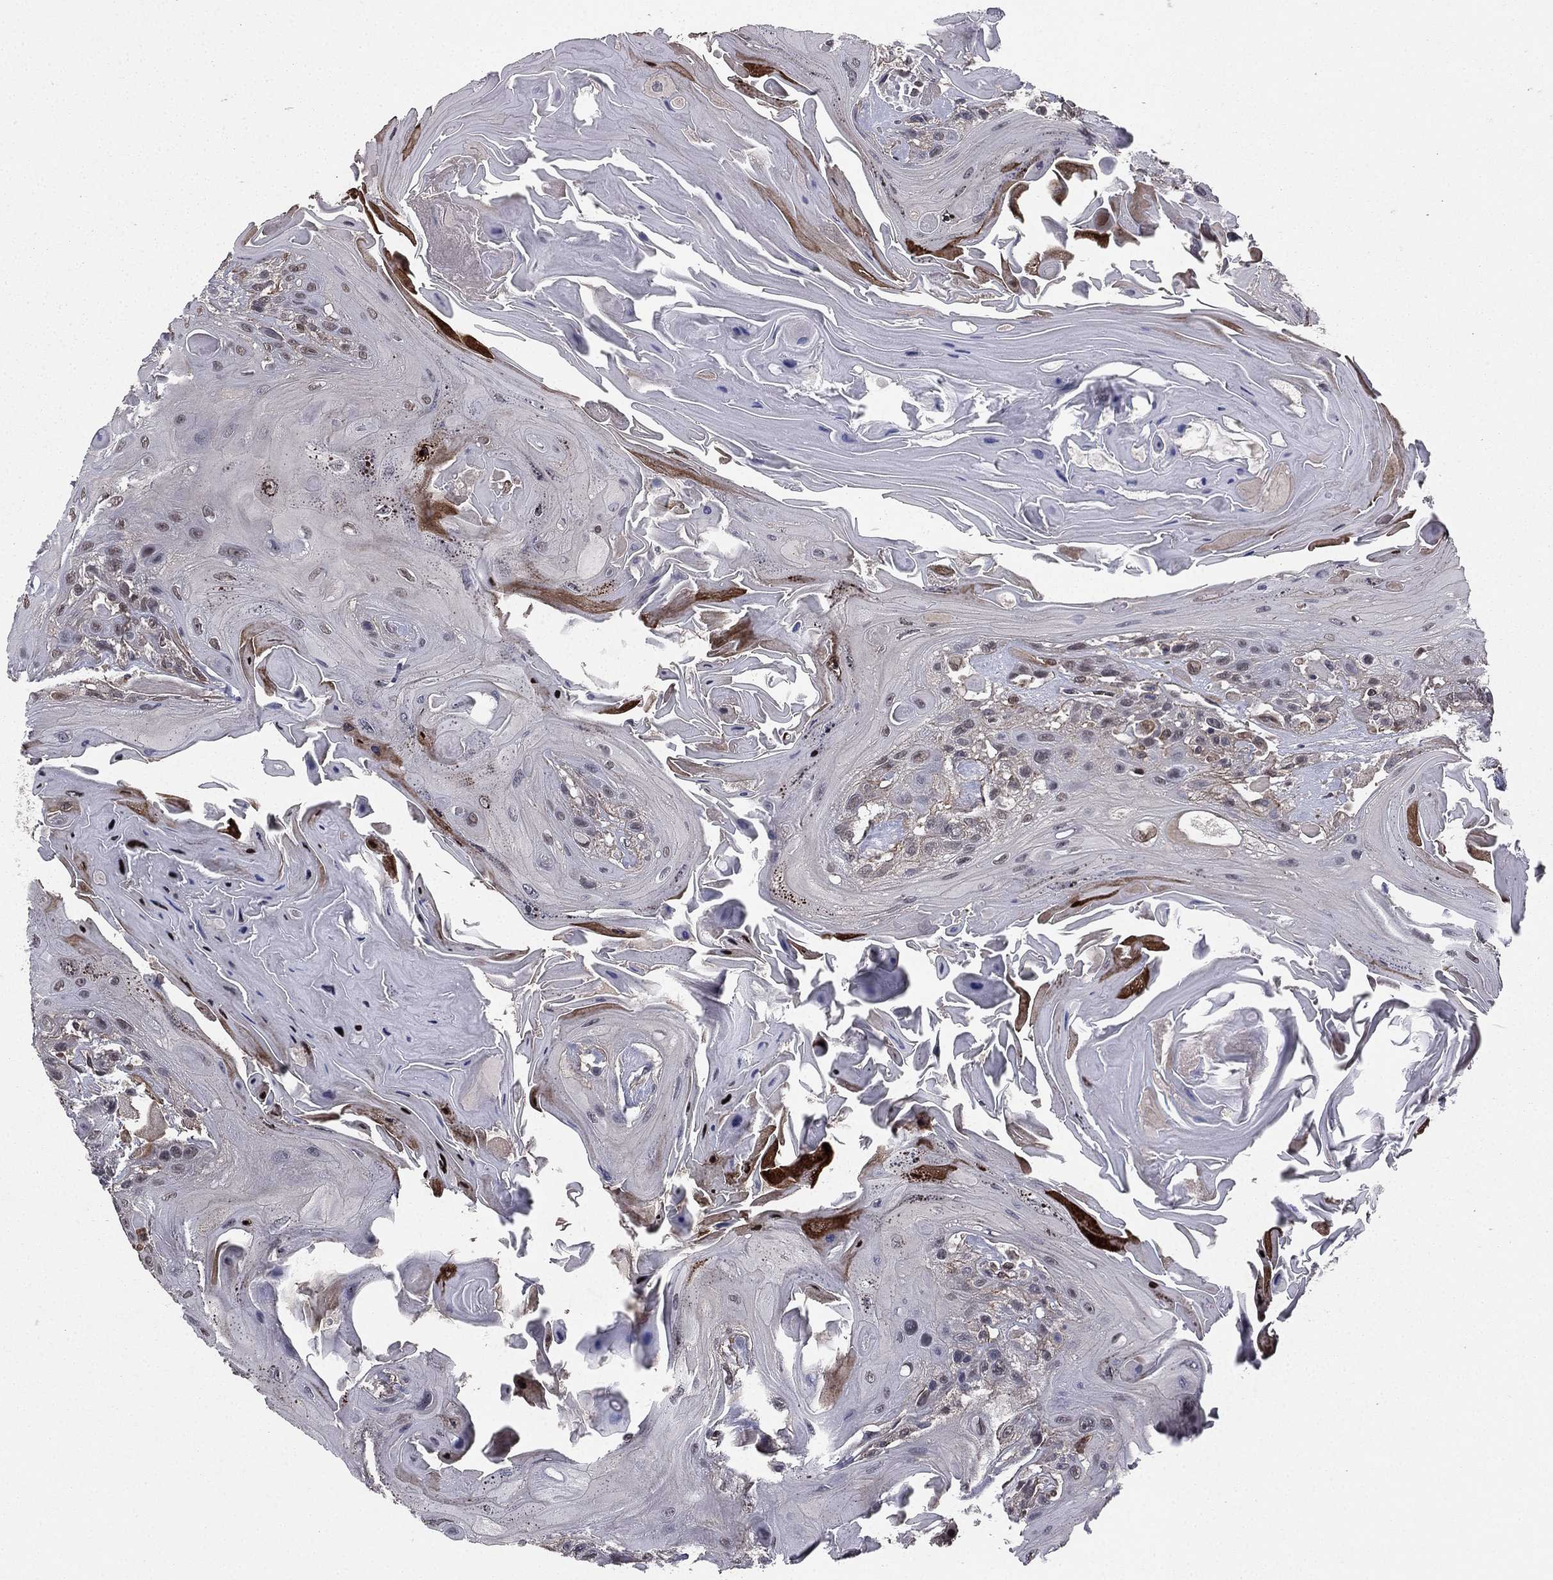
{"staining": {"intensity": "moderate", "quantity": "<25%", "location": "cytoplasmic/membranous"}, "tissue": "head and neck cancer", "cell_type": "Tumor cells", "image_type": "cancer", "snomed": [{"axis": "morphology", "description": "Squamous cell carcinoma, NOS"}, {"axis": "topography", "description": "Head-Neck"}], "caption": "An IHC histopathology image of tumor tissue is shown. Protein staining in brown shows moderate cytoplasmic/membranous positivity in head and neck cancer within tumor cells. (Brightfield microscopy of DAB IHC at high magnification).", "gene": "RARB", "patient": {"sex": "female", "age": 59}}